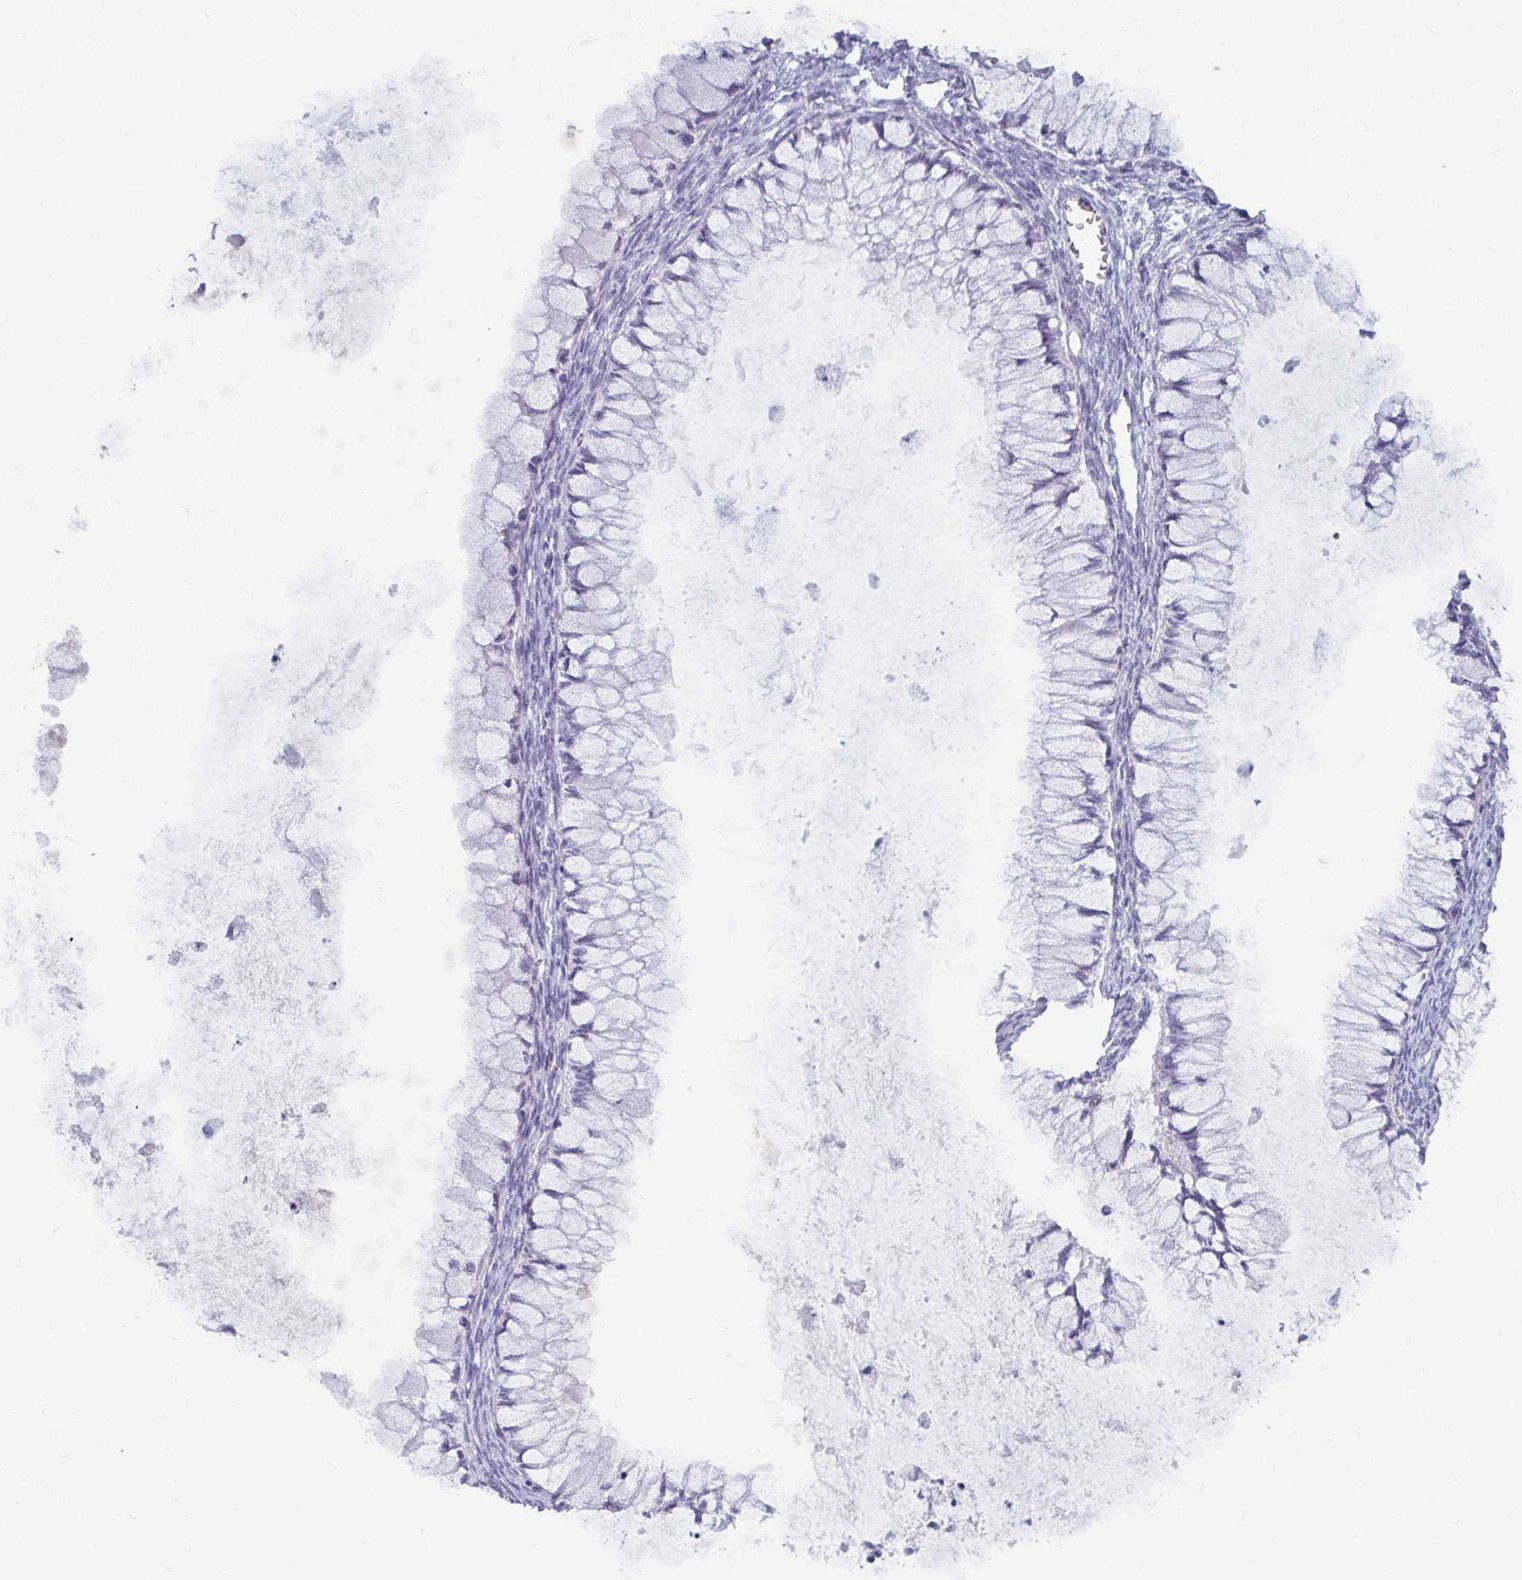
{"staining": {"intensity": "negative", "quantity": "none", "location": "none"}, "tissue": "ovarian cancer", "cell_type": "Tumor cells", "image_type": "cancer", "snomed": [{"axis": "morphology", "description": "Cystadenocarcinoma, mucinous, NOS"}, {"axis": "topography", "description": "Ovary"}], "caption": "High magnification brightfield microscopy of ovarian mucinous cystadenocarcinoma stained with DAB (3,3'-diaminobenzidine) (brown) and counterstained with hematoxylin (blue): tumor cells show no significant staining. (DAB (3,3'-diaminobenzidine) IHC with hematoxylin counter stain).", "gene": "NPY", "patient": {"sex": "female", "age": 34}}